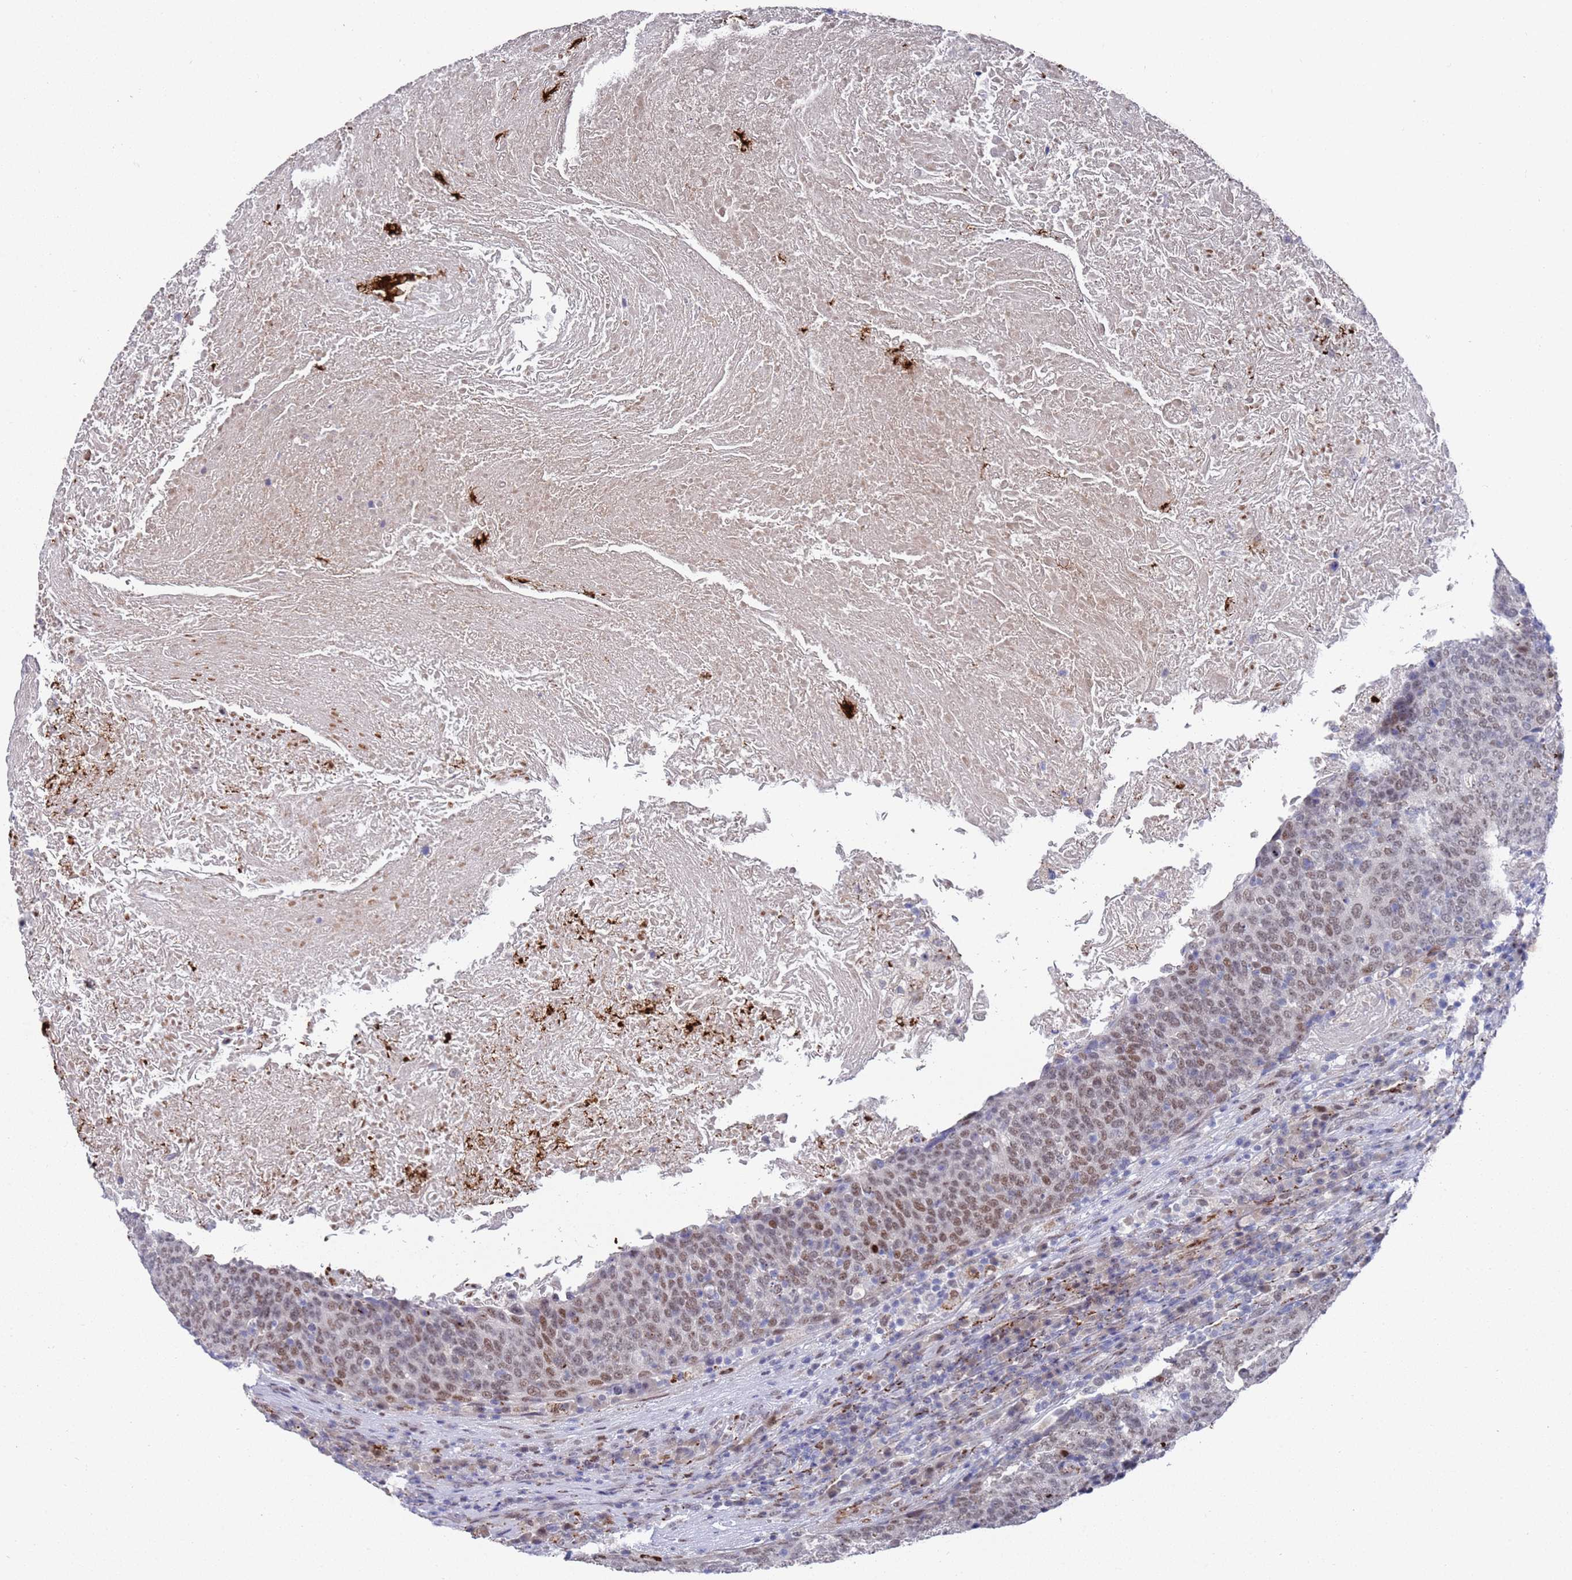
{"staining": {"intensity": "moderate", "quantity": ">75%", "location": "nuclear"}, "tissue": "head and neck cancer", "cell_type": "Tumor cells", "image_type": "cancer", "snomed": [{"axis": "morphology", "description": "Squamous cell carcinoma, NOS"}, {"axis": "morphology", "description": "Squamous cell carcinoma, metastatic, NOS"}, {"axis": "topography", "description": "Lymph node"}, {"axis": "topography", "description": "Head-Neck"}], "caption": "This is an image of immunohistochemistry (IHC) staining of head and neck cancer, which shows moderate positivity in the nuclear of tumor cells.", "gene": "COPS6", "patient": {"sex": "male", "age": 62}}